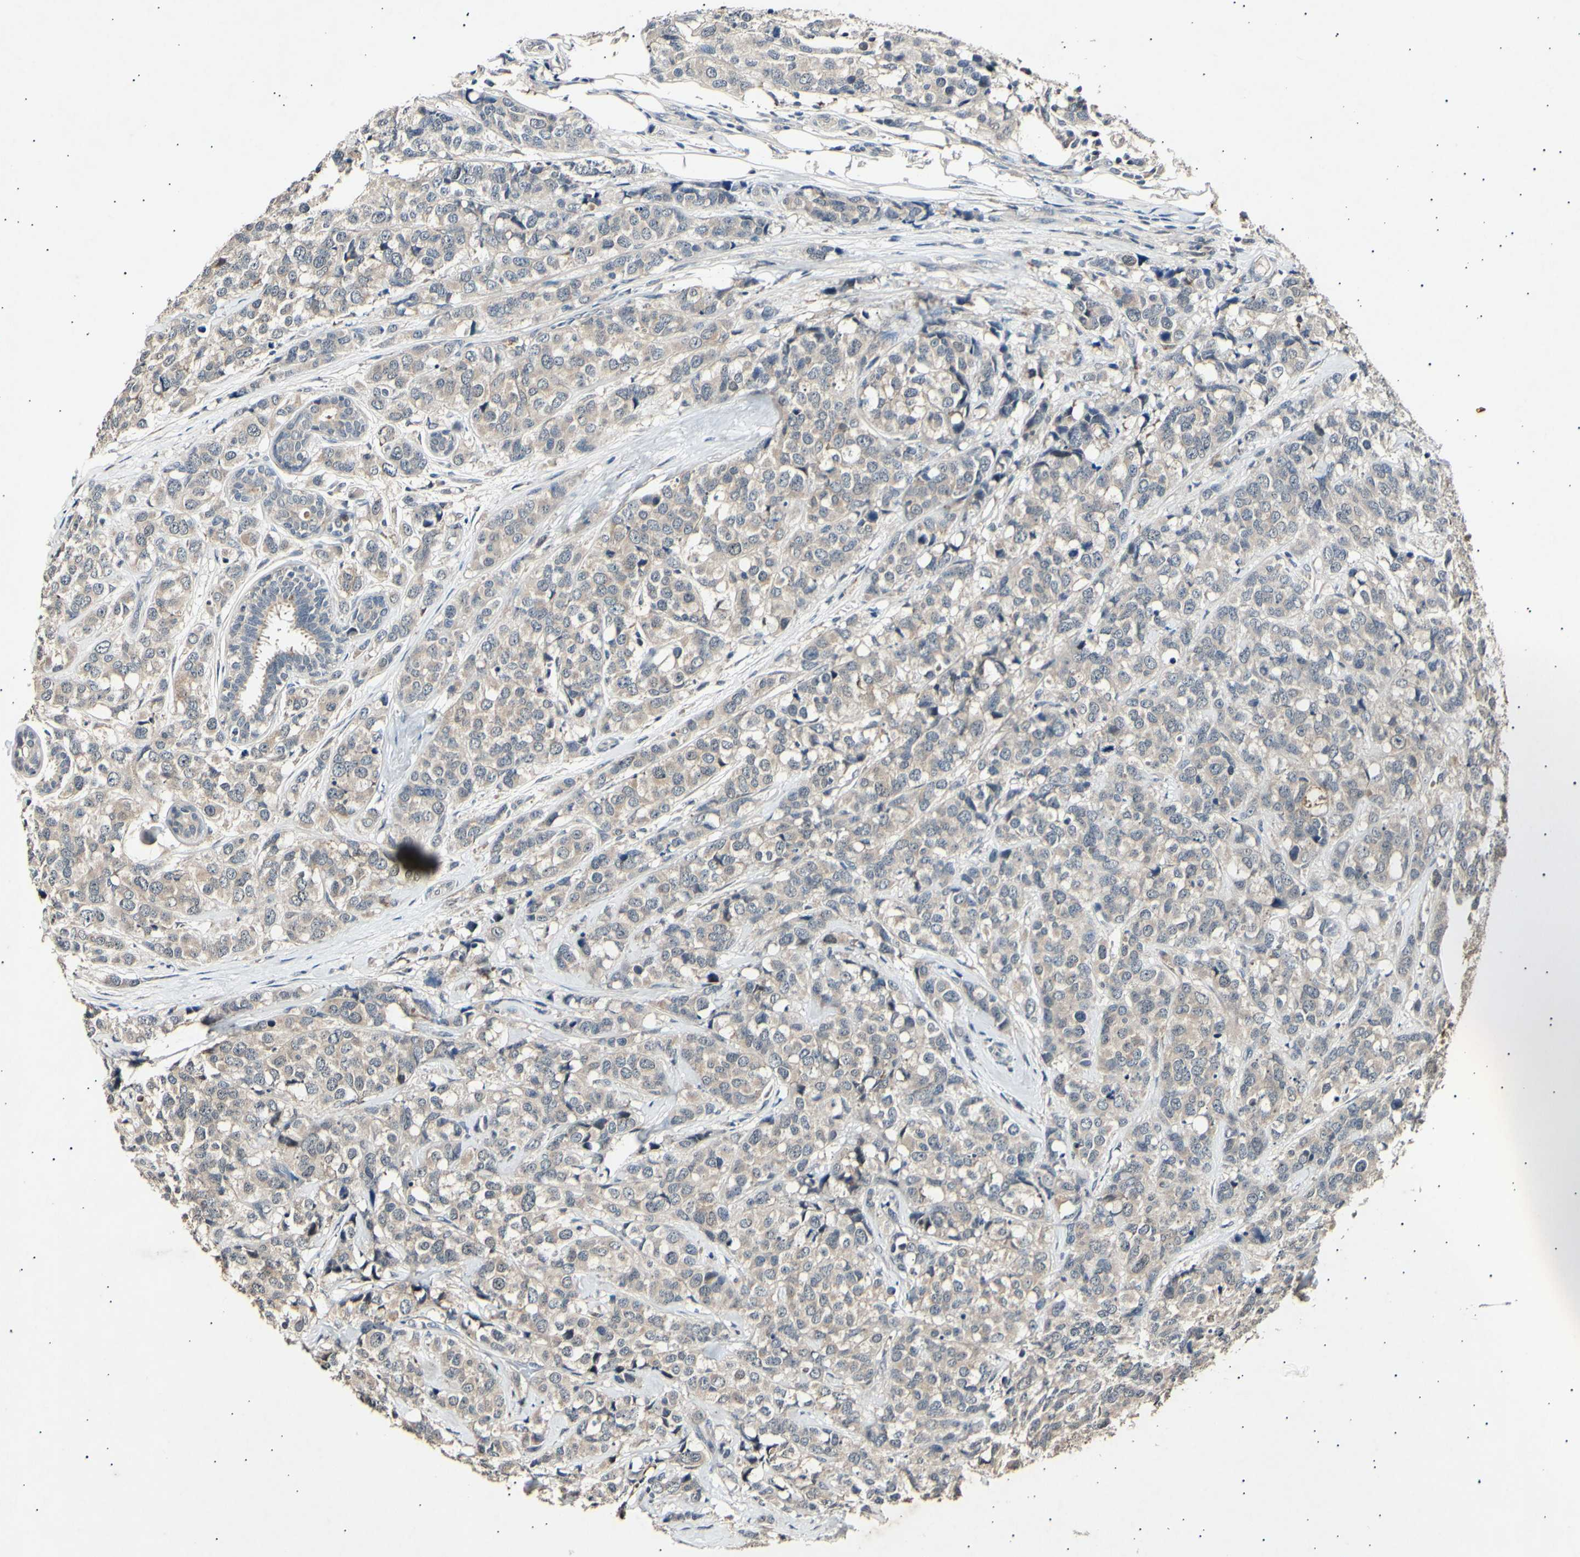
{"staining": {"intensity": "weak", "quantity": ">75%", "location": "cytoplasmic/membranous"}, "tissue": "breast cancer", "cell_type": "Tumor cells", "image_type": "cancer", "snomed": [{"axis": "morphology", "description": "Lobular carcinoma"}, {"axis": "topography", "description": "Breast"}], "caption": "The photomicrograph reveals staining of lobular carcinoma (breast), revealing weak cytoplasmic/membranous protein staining (brown color) within tumor cells.", "gene": "ADCY3", "patient": {"sex": "female", "age": 59}}